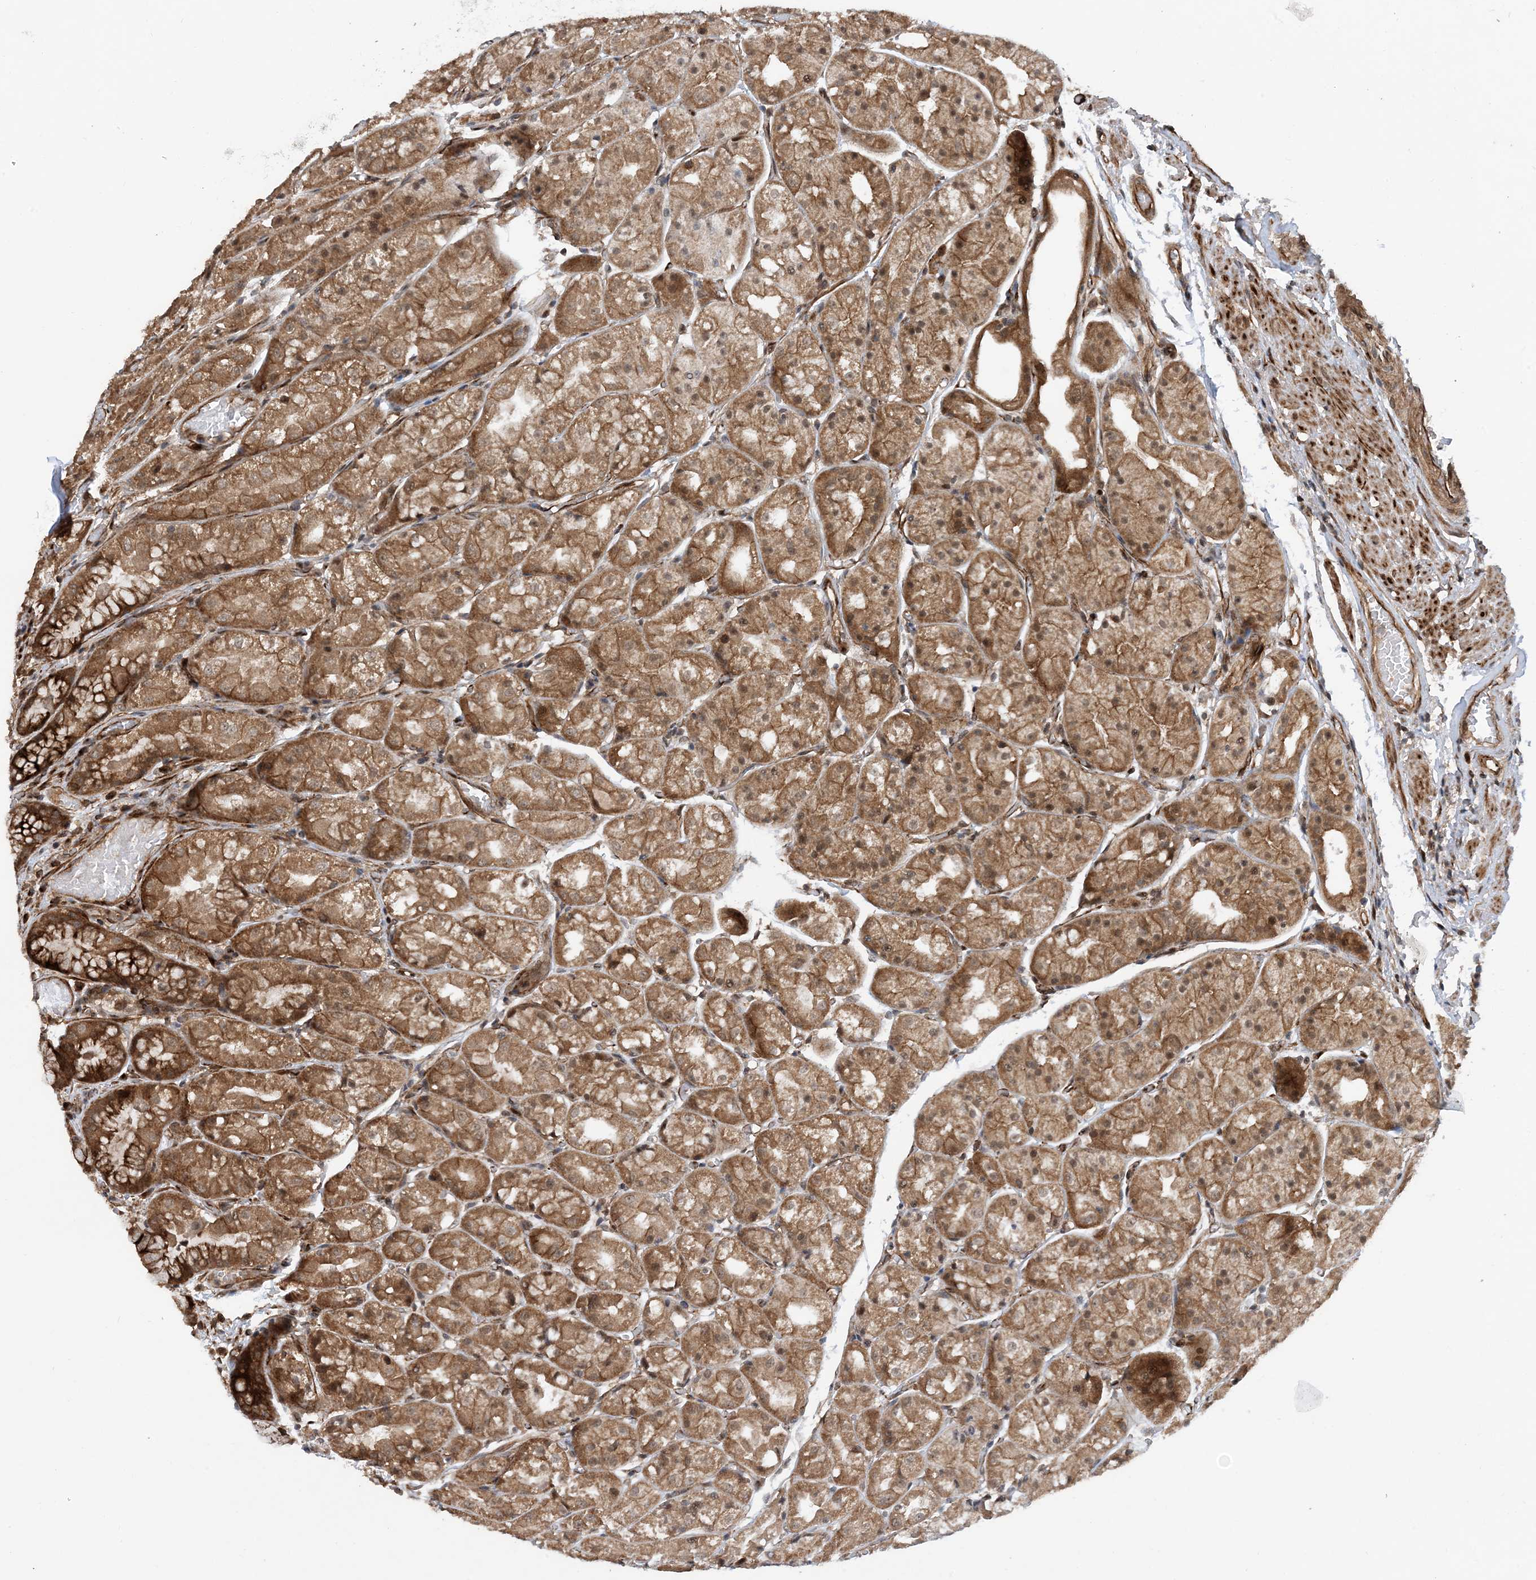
{"staining": {"intensity": "moderate", "quantity": ">75%", "location": "cytoplasmic/membranous"}, "tissue": "stomach", "cell_type": "Glandular cells", "image_type": "normal", "snomed": [{"axis": "morphology", "description": "Normal tissue, NOS"}, {"axis": "topography", "description": "Stomach, upper"}], "caption": "Stomach stained with immunohistochemistry (IHC) exhibits moderate cytoplasmic/membranous staining in about >75% of glandular cells.", "gene": "HEMK1", "patient": {"sex": "male", "age": 72}}